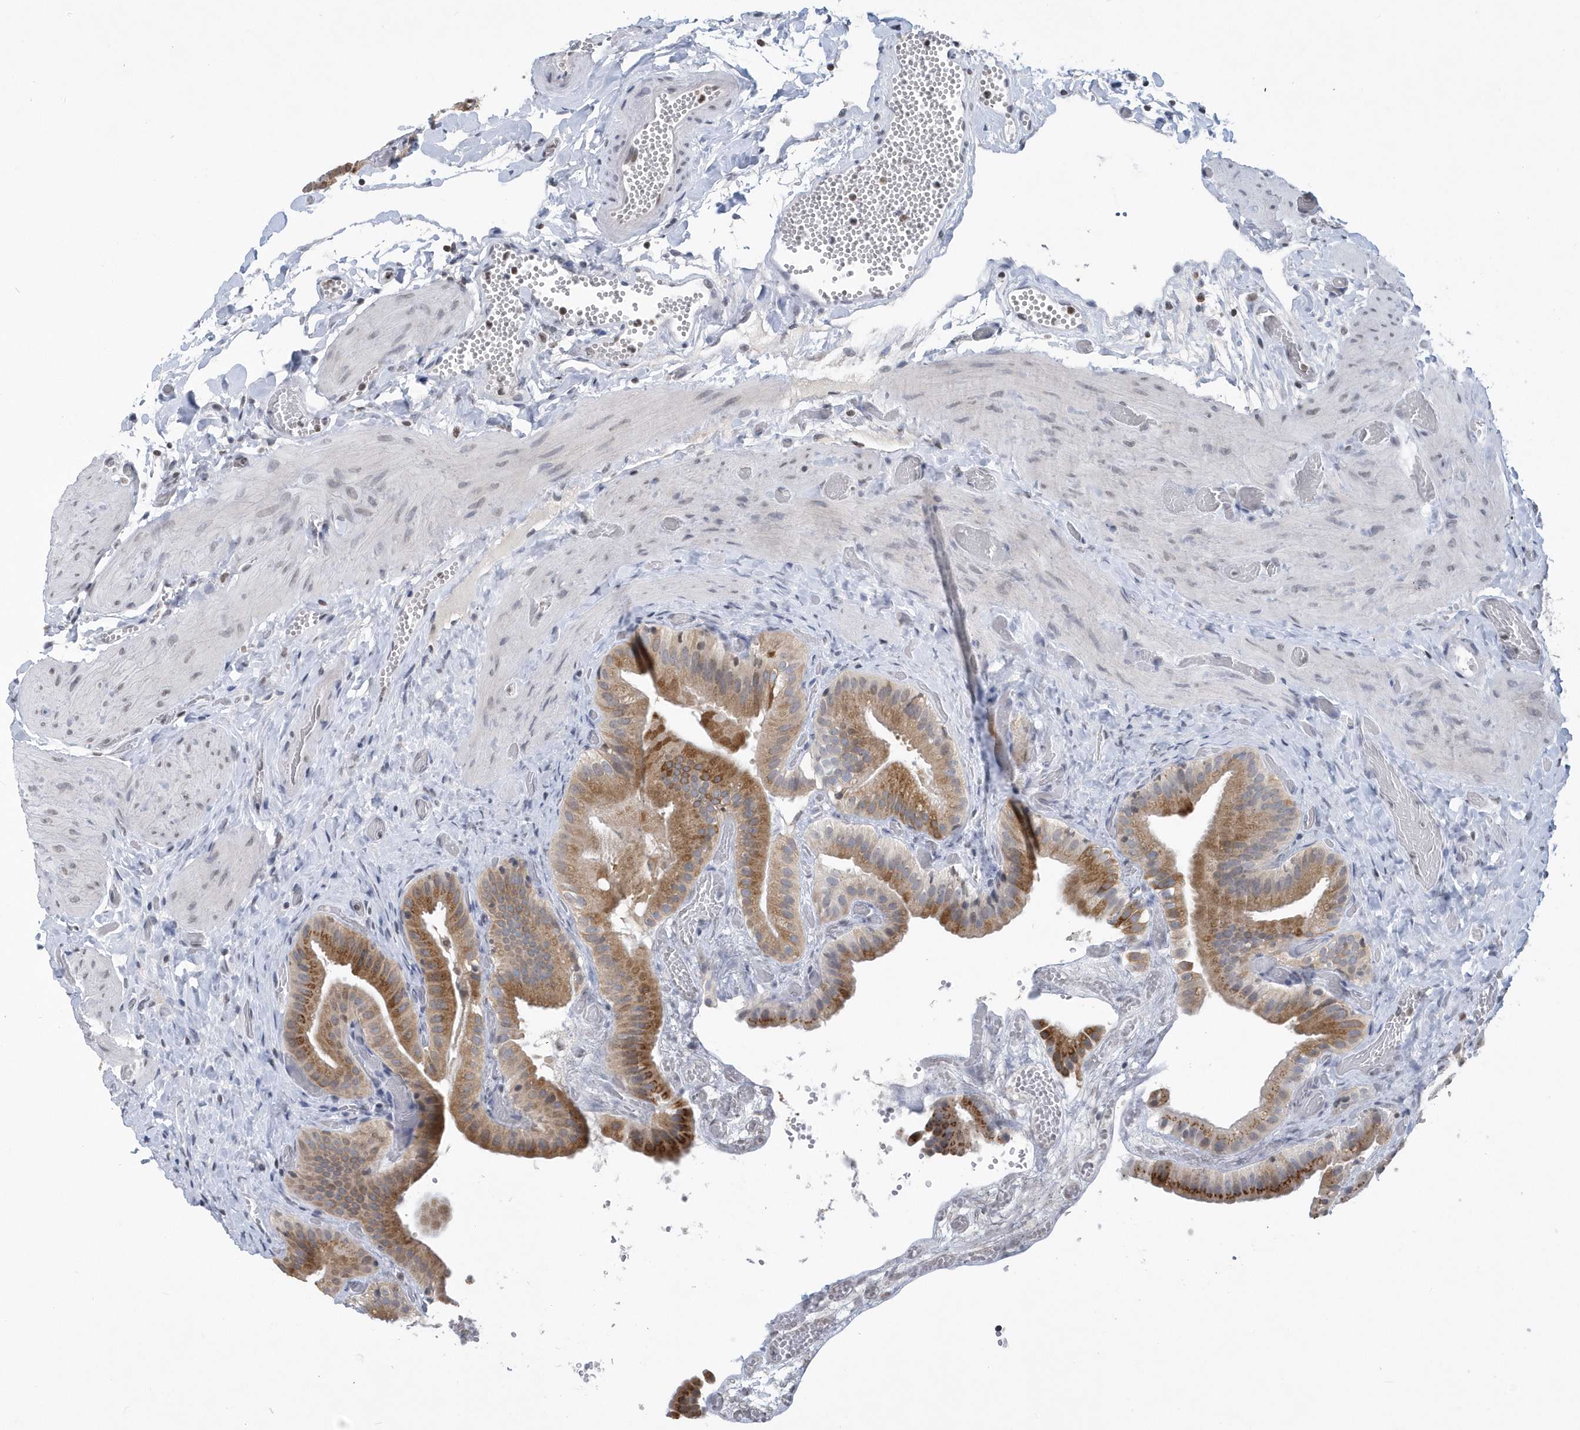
{"staining": {"intensity": "moderate", "quantity": ">75%", "location": "cytoplasmic/membranous"}, "tissue": "gallbladder", "cell_type": "Glandular cells", "image_type": "normal", "snomed": [{"axis": "morphology", "description": "Normal tissue, NOS"}, {"axis": "topography", "description": "Gallbladder"}], "caption": "About >75% of glandular cells in benign human gallbladder demonstrate moderate cytoplasmic/membranous protein staining as visualized by brown immunohistochemical staining.", "gene": "VWA5B2", "patient": {"sex": "female", "age": 64}}